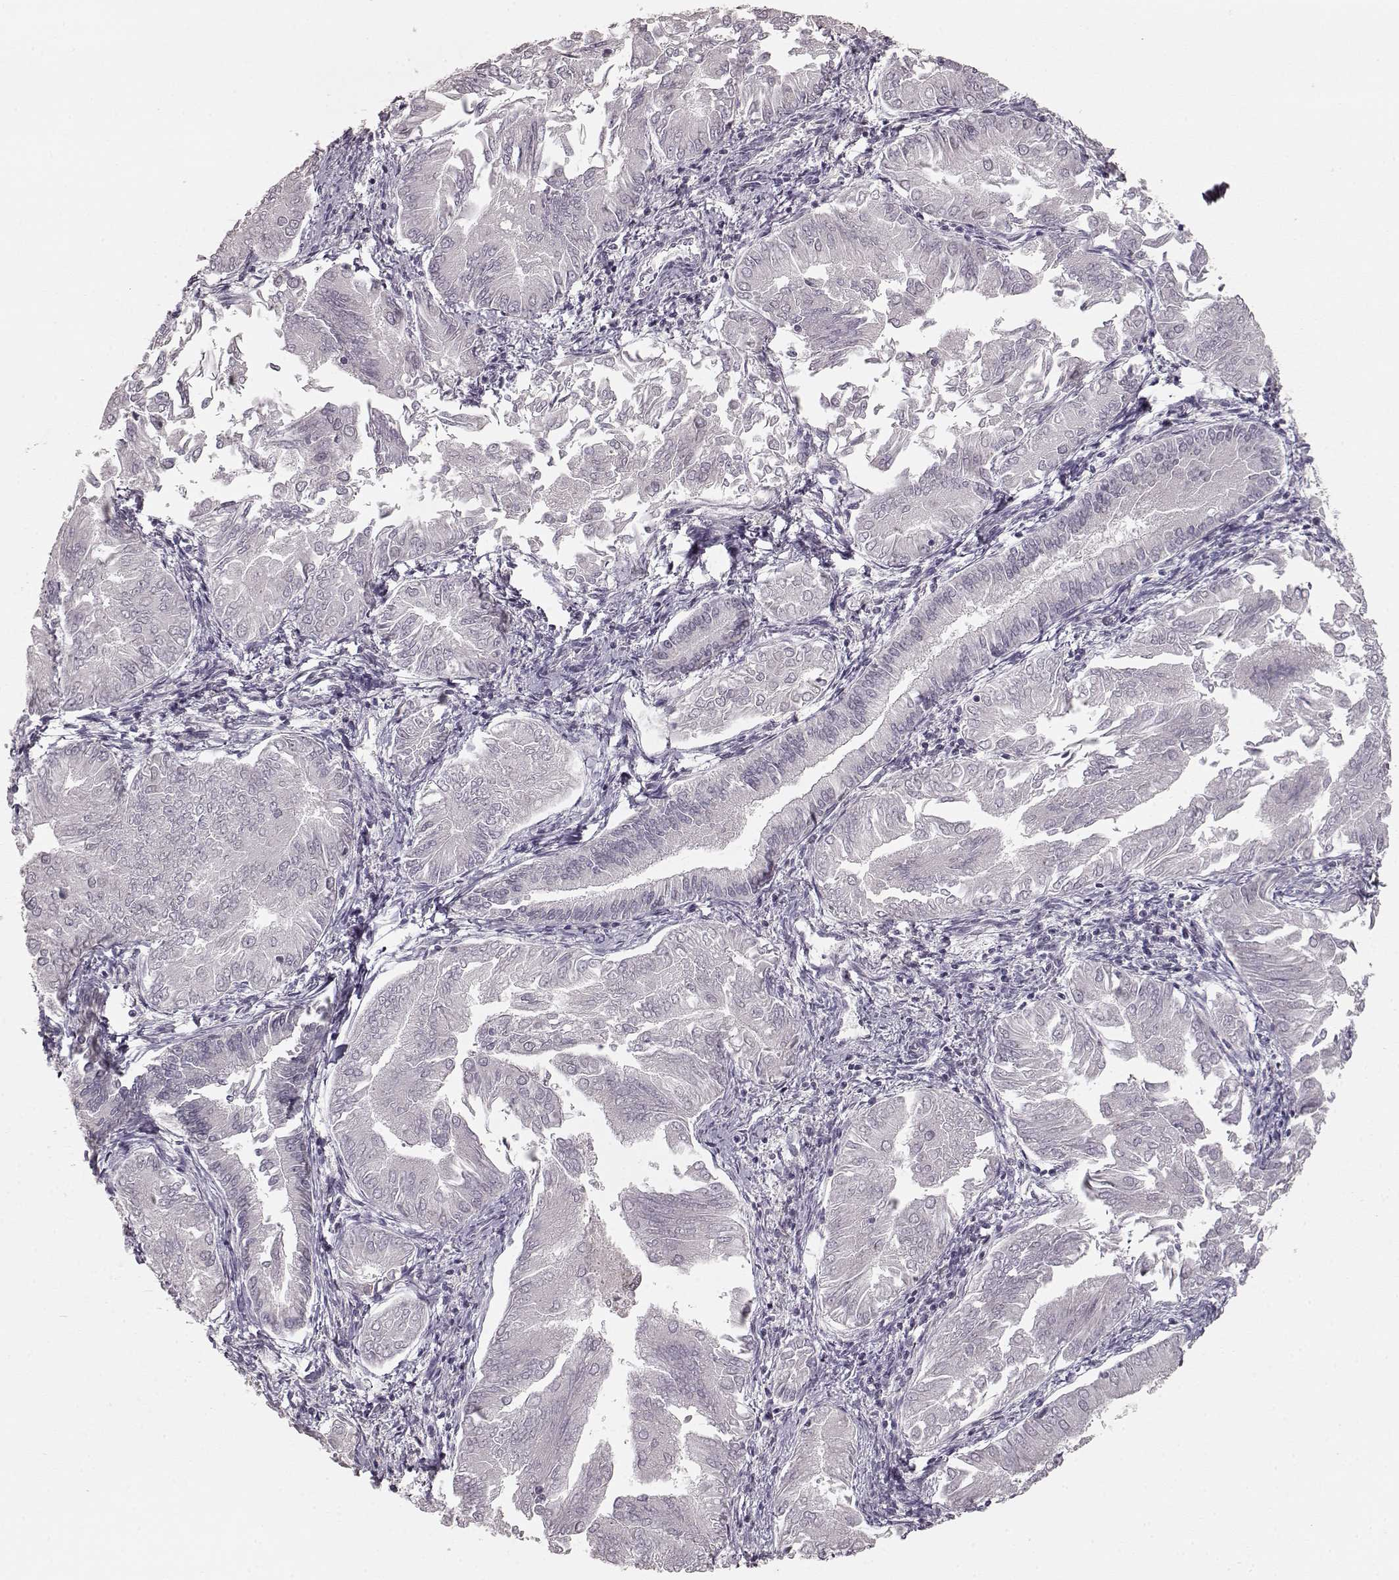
{"staining": {"intensity": "weak", "quantity": "<25%", "location": "cytoplasmic/membranous,nuclear"}, "tissue": "endometrial cancer", "cell_type": "Tumor cells", "image_type": "cancer", "snomed": [{"axis": "morphology", "description": "Adenocarcinoma, NOS"}, {"axis": "topography", "description": "Endometrium"}], "caption": "Immunohistochemistry of endometrial adenocarcinoma demonstrates no staining in tumor cells.", "gene": "DCAF12", "patient": {"sex": "female", "age": 53}}